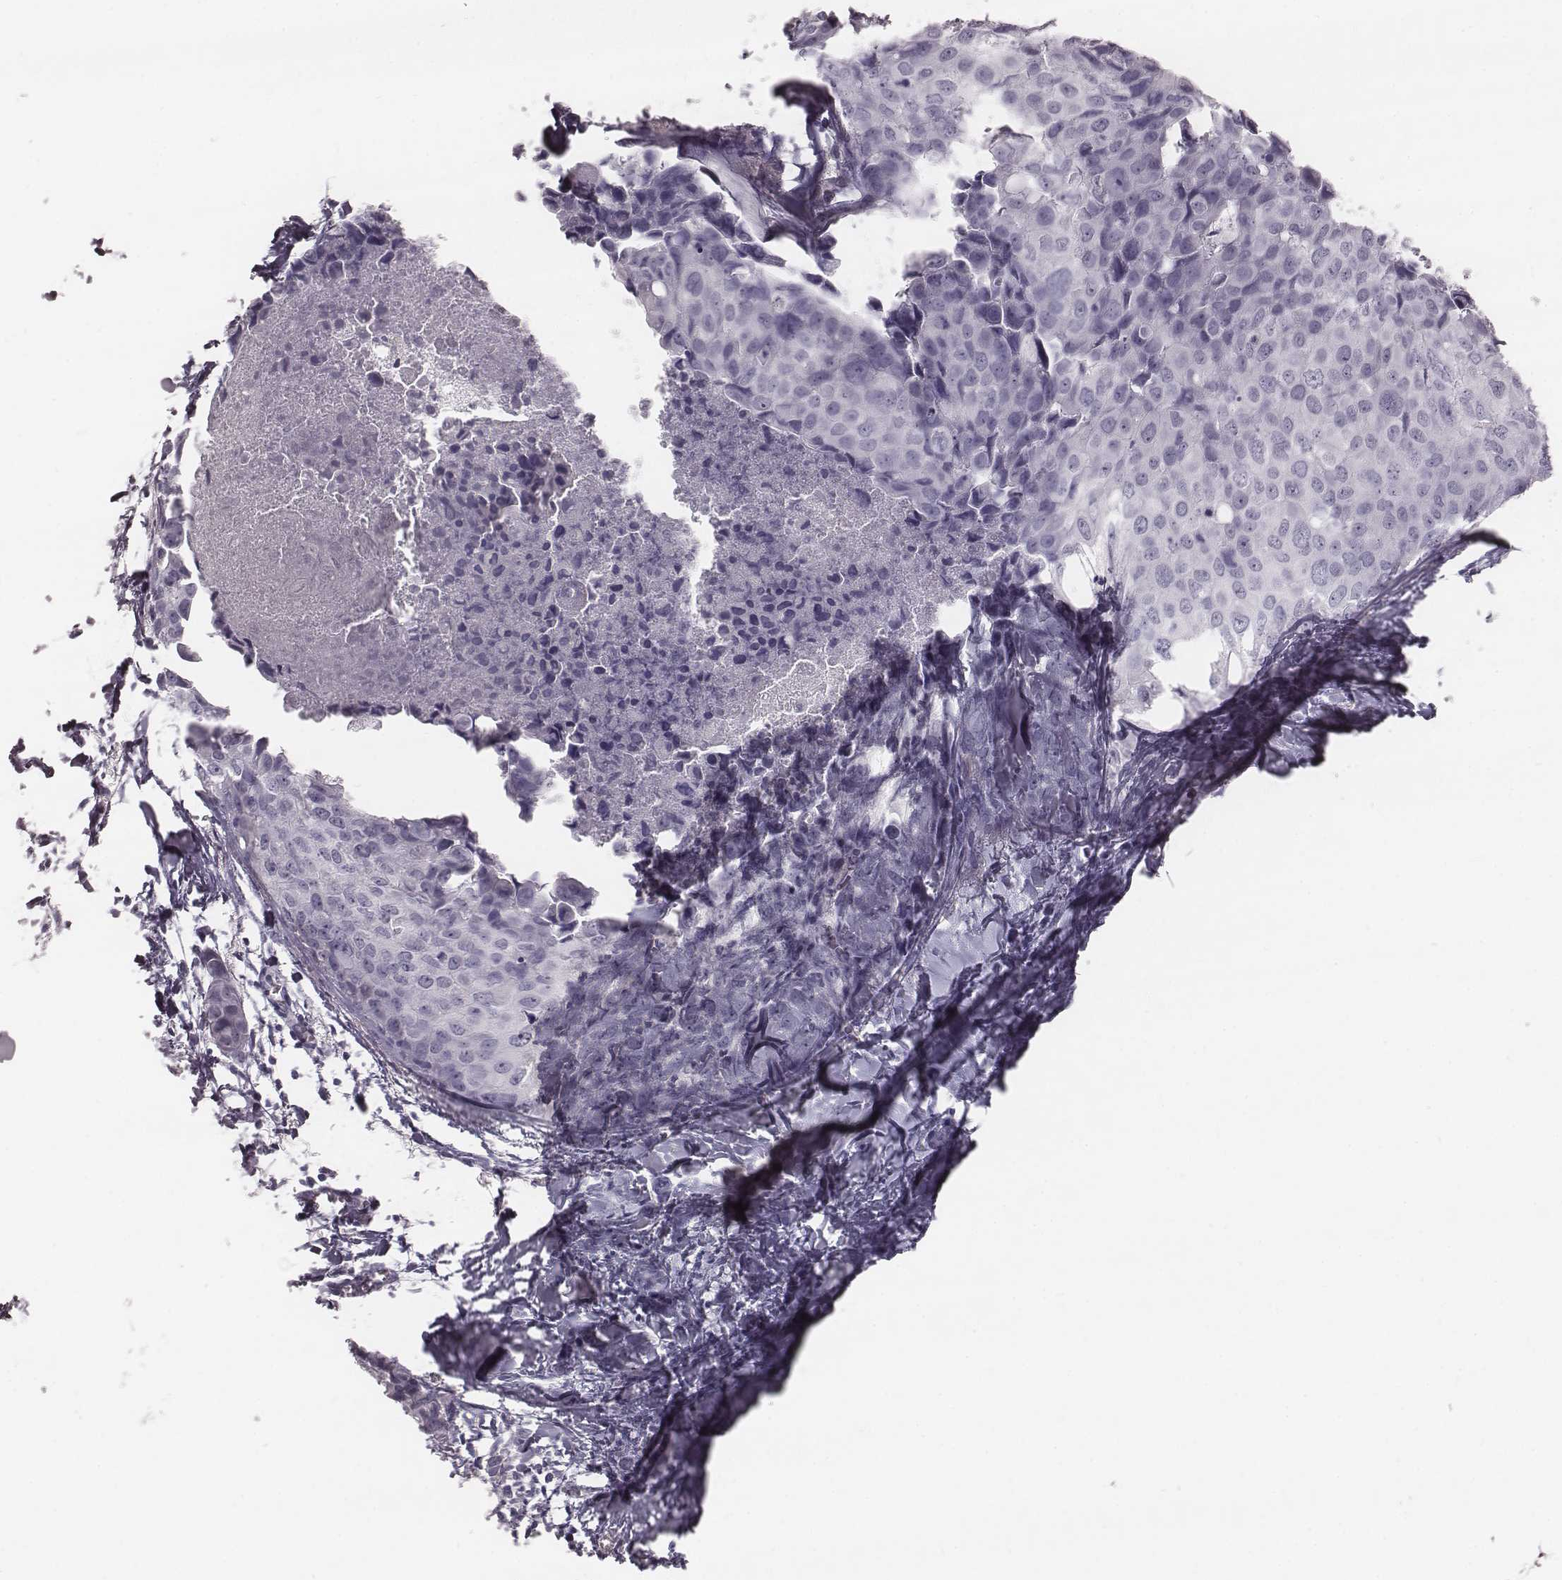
{"staining": {"intensity": "negative", "quantity": "none", "location": "none"}, "tissue": "breast cancer", "cell_type": "Tumor cells", "image_type": "cancer", "snomed": [{"axis": "morphology", "description": "Duct carcinoma"}, {"axis": "topography", "description": "Breast"}], "caption": "Protein analysis of breast infiltrating ductal carcinoma exhibits no significant staining in tumor cells.", "gene": "KRT74", "patient": {"sex": "female", "age": 38}}